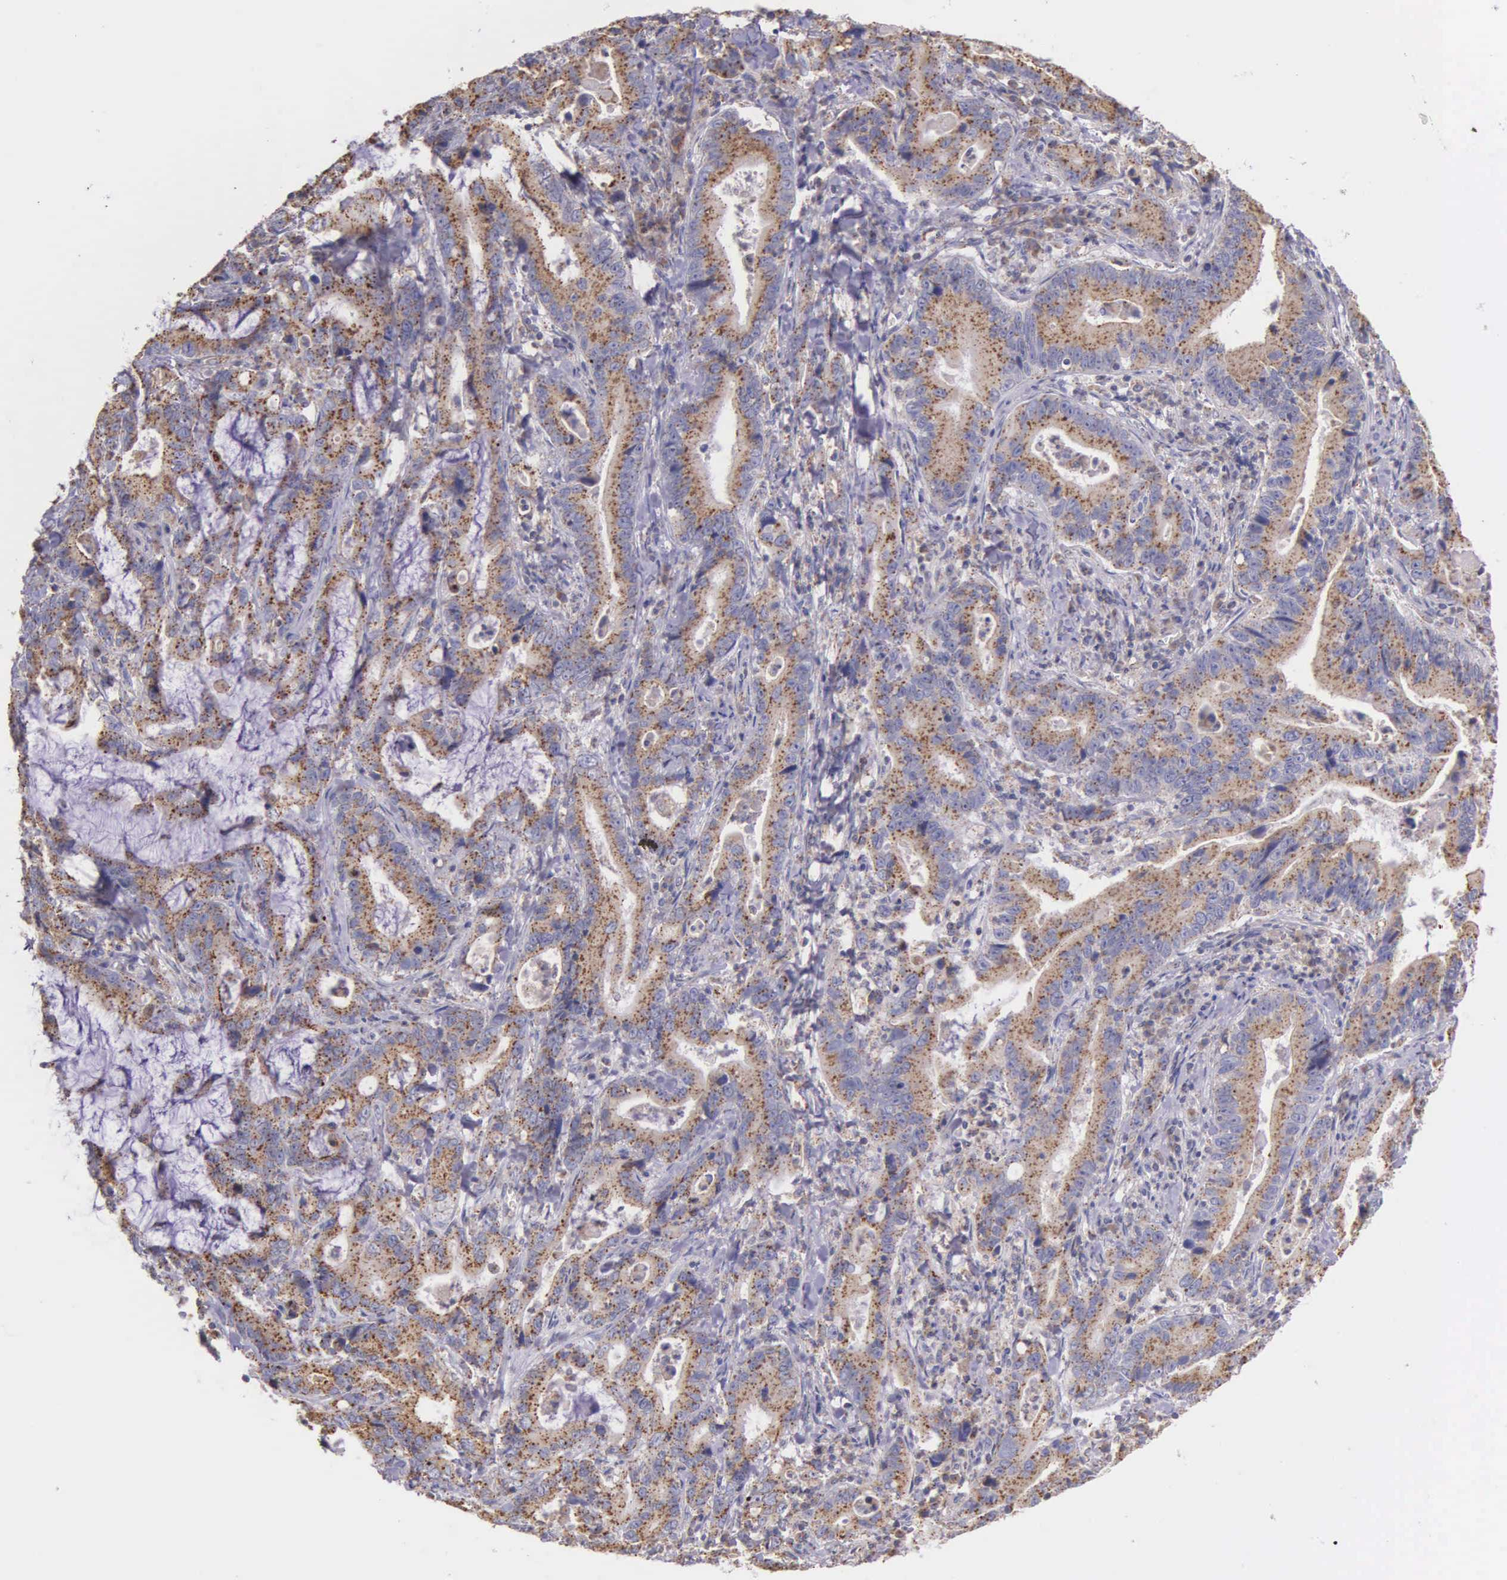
{"staining": {"intensity": "weak", "quantity": ">75%", "location": "cytoplasmic/membranous"}, "tissue": "stomach cancer", "cell_type": "Tumor cells", "image_type": "cancer", "snomed": [{"axis": "morphology", "description": "Adenocarcinoma, NOS"}, {"axis": "topography", "description": "Stomach, upper"}], "caption": "Approximately >75% of tumor cells in human adenocarcinoma (stomach) reveal weak cytoplasmic/membranous protein staining as visualized by brown immunohistochemical staining.", "gene": "MIA2", "patient": {"sex": "male", "age": 63}}